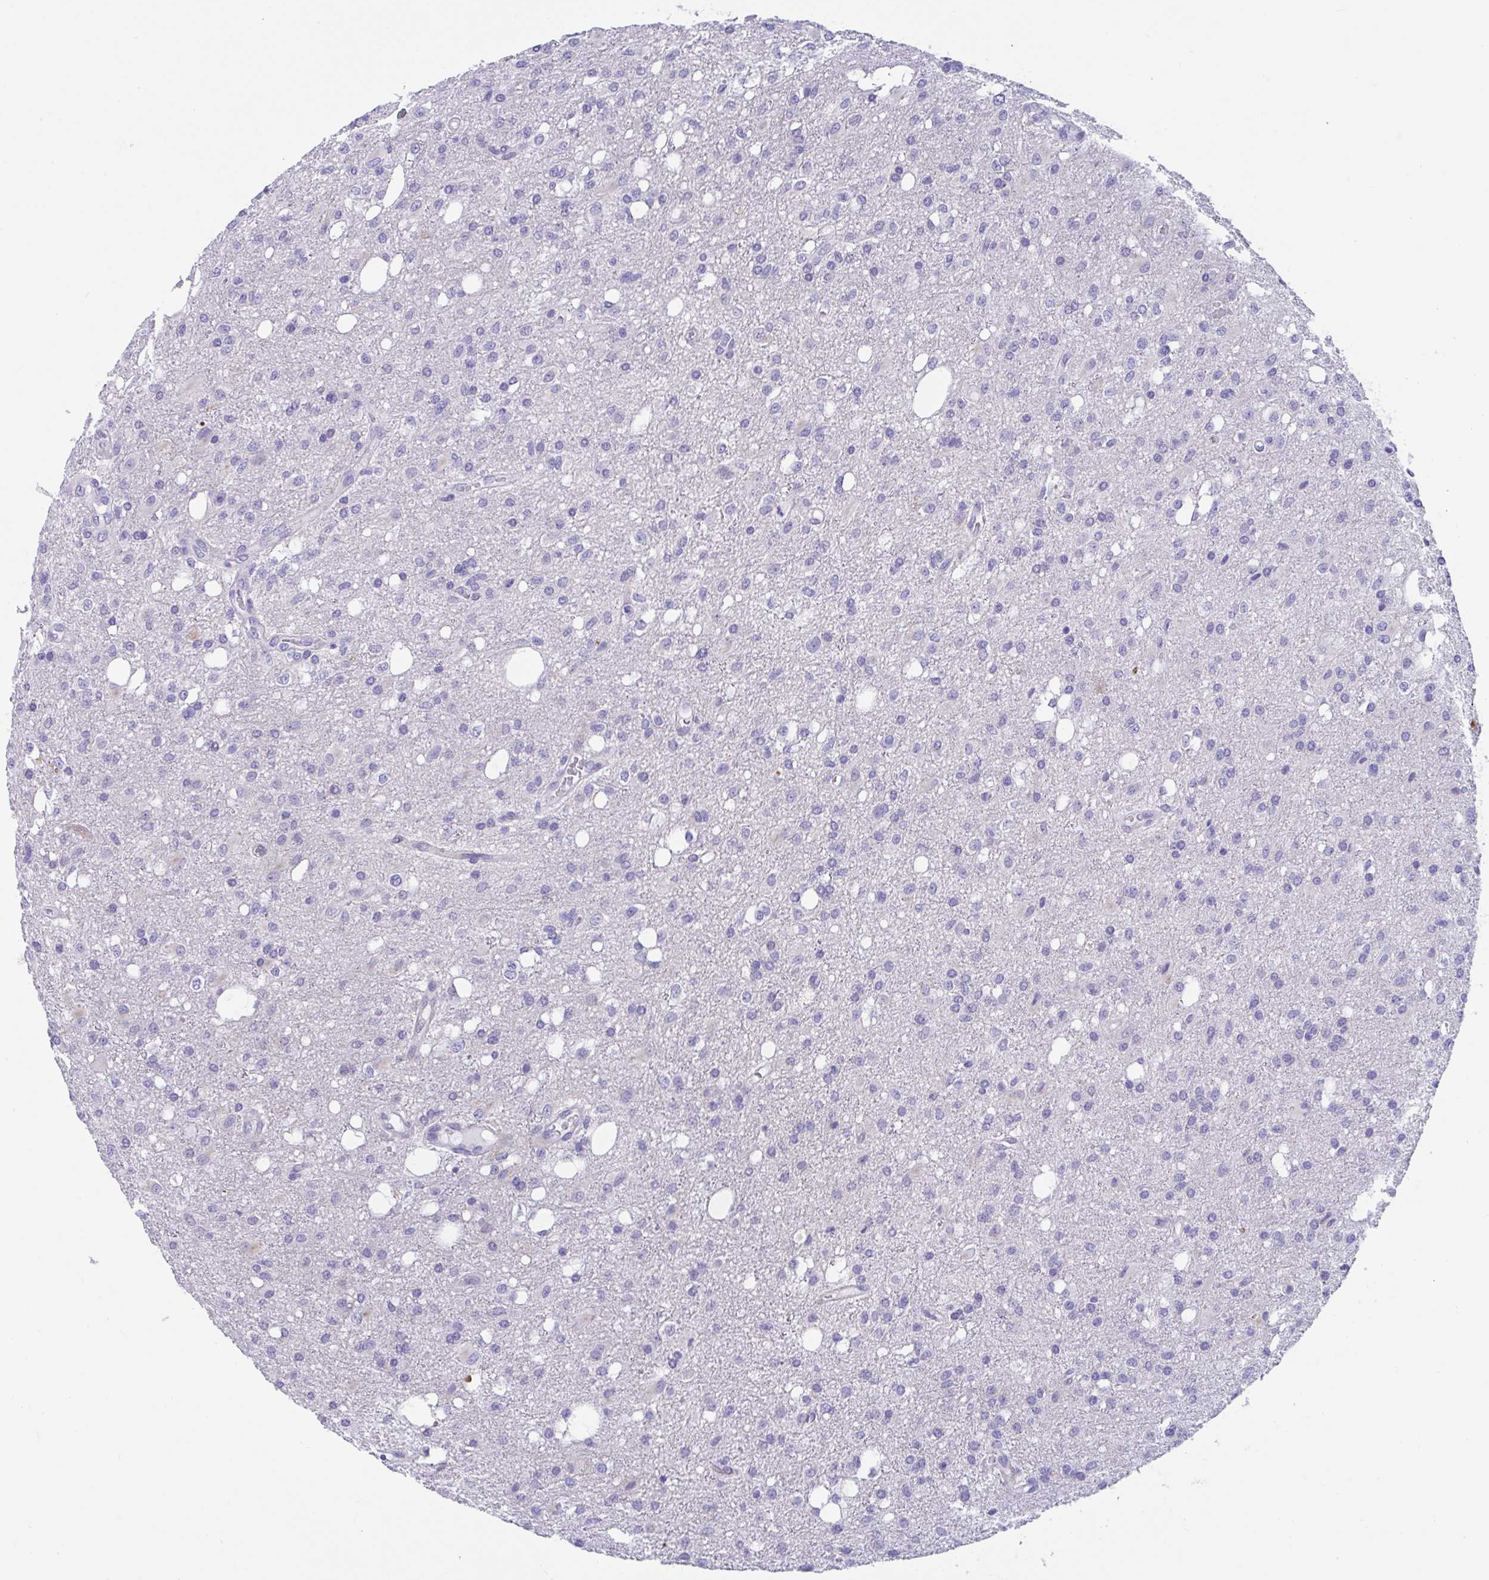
{"staining": {"intensity": "negative", "quantity": "none", "location": "none"}, "tissue": "glioma", "cell_type": "Tumor cells", "image_type": "cancer", "snomed": [{"axis": "morphology", "description": "Glioma, malignant, Low grade"}, {"axis": "topography", "description": "Brain"}], "caption": "This is an IHC photomicrograph of human malignant low-grade glioma. There is no staining in tumor cells.", "gene": "TTC30B", "patient": {"sex": "female", "age": 58}}